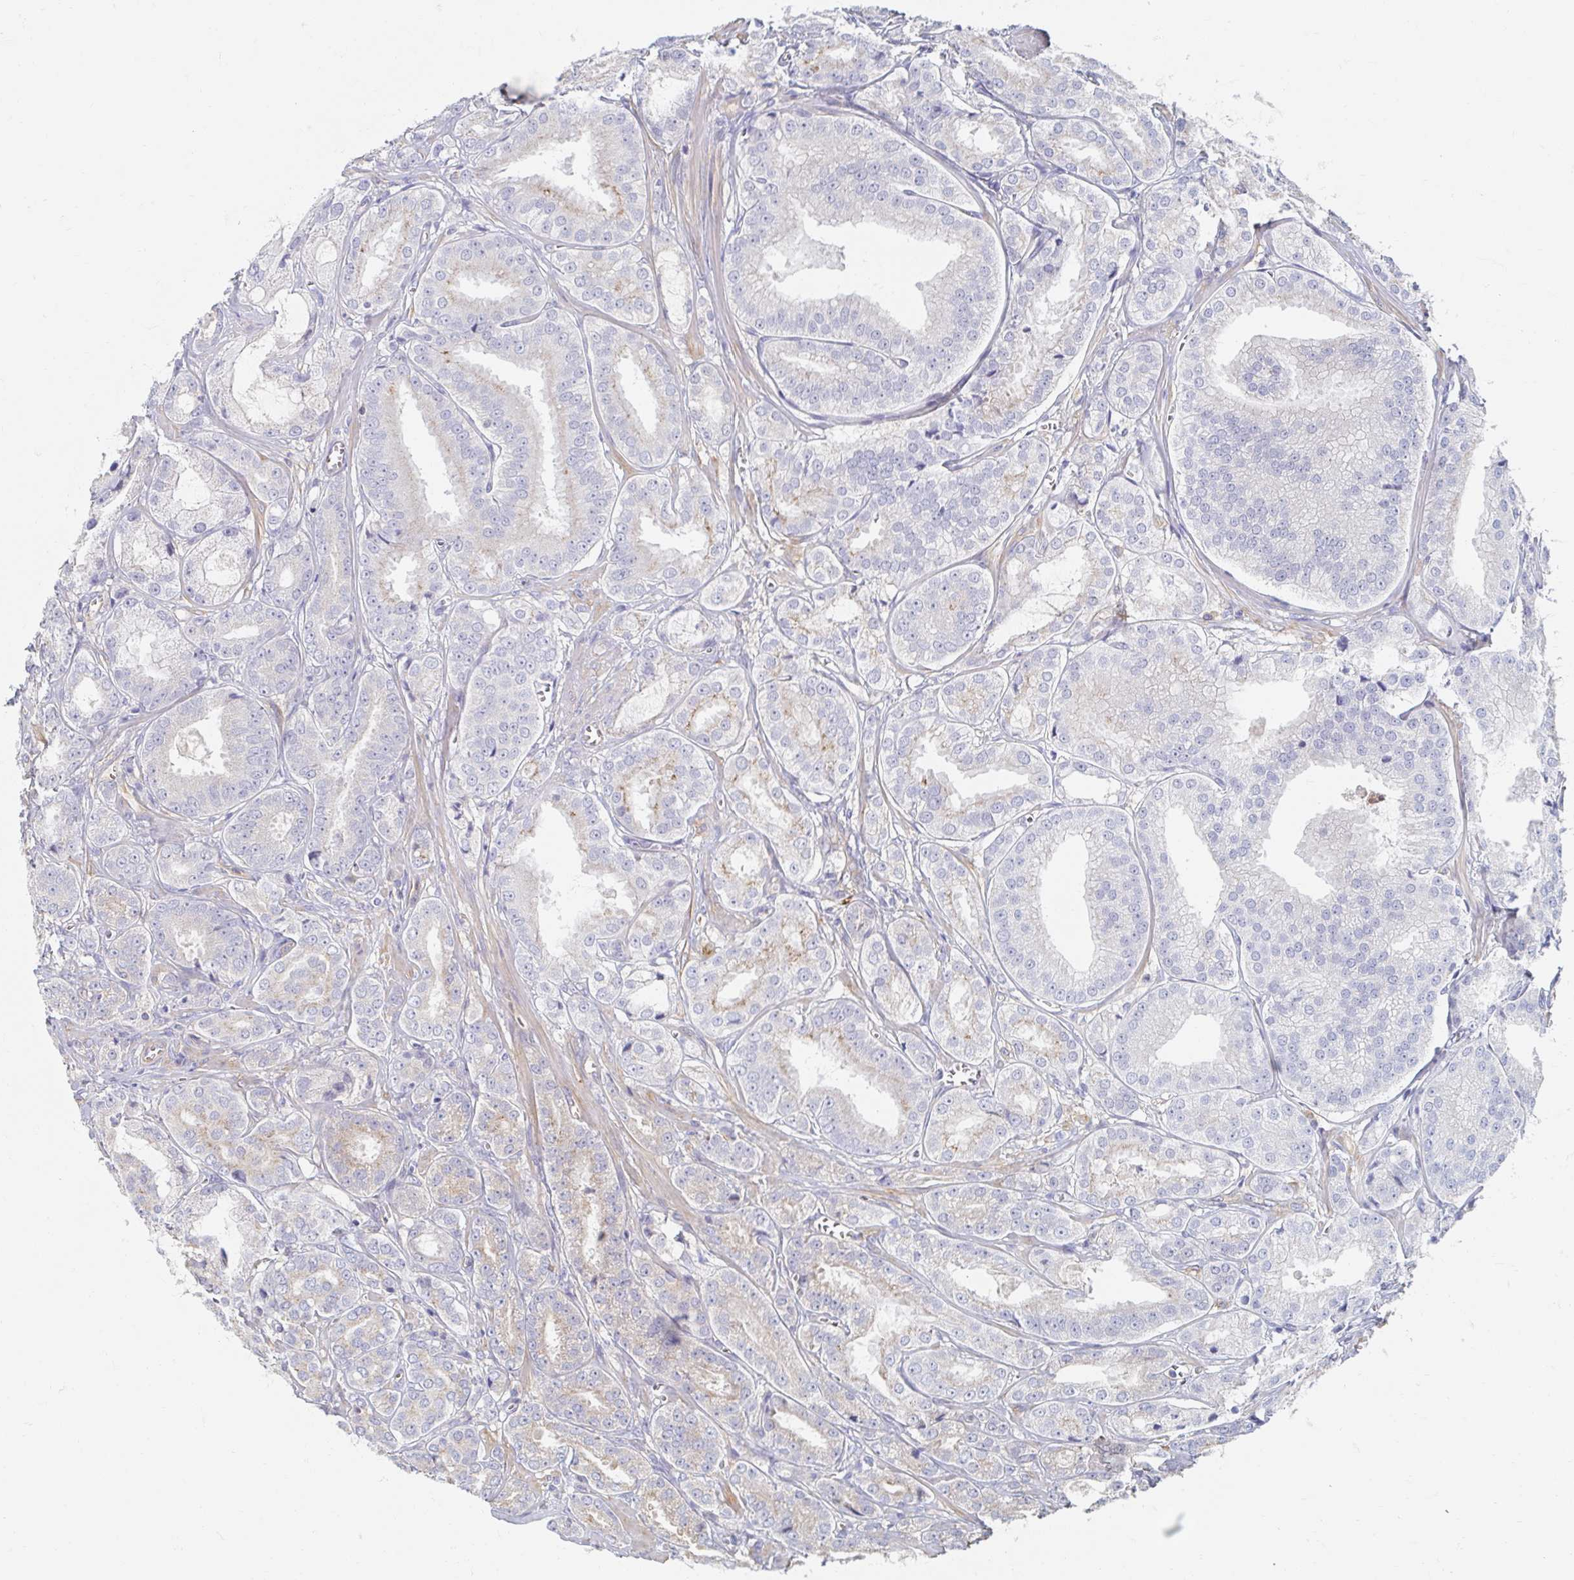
{"staining": {"intensity": "weak", "quantity": "<25%", "location": "cytoplasmic/membranous"}, "tissue": "prostate cancer", "cell_type": "Tumor cells", "image_type": "cancer", "snomed": [{"axis": "morphology", "description": "Adenocarcinoma, High grade"}, {"axis": "topography", "description": "Prostate"}], "caption": "This is an IHC image of human prostate high-grade adenocarcinoma. There is no positivity in tumor cells.", "gene": "MYLK2", "patient": {"sex": "male", "age": 64}}